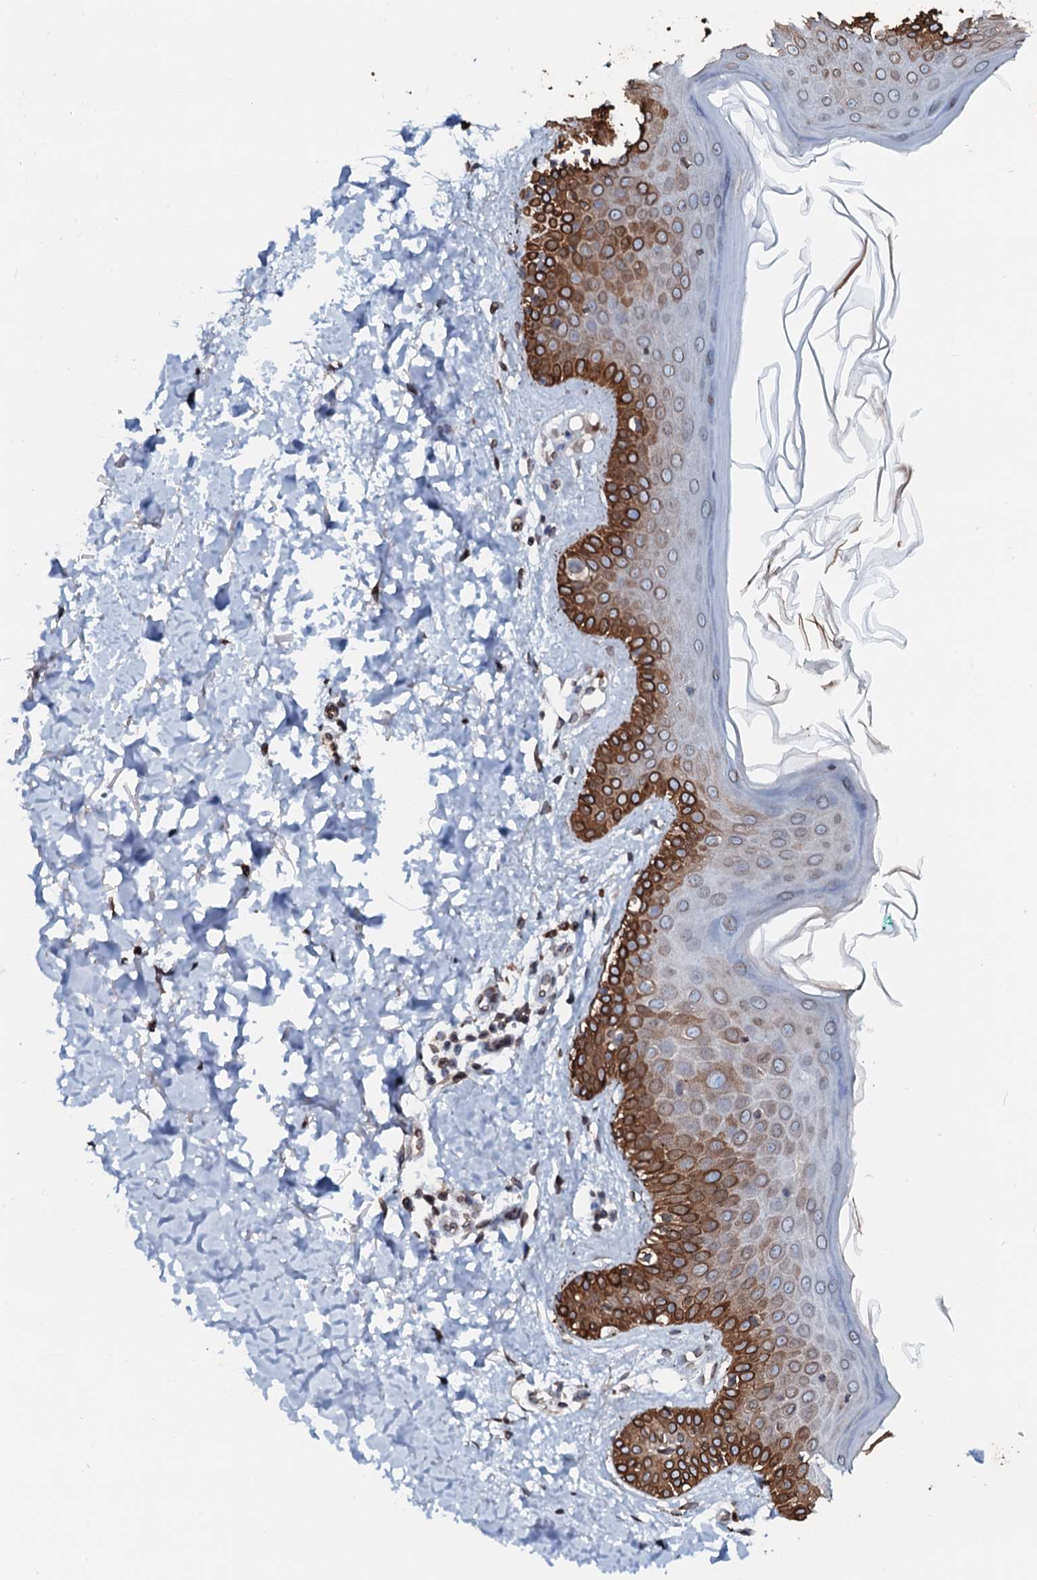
{"staining": {"intensity": "moderate", "quantity": "25%-75%", "location": "cytoplasmic/membranous,nuclear"}, "tissue": "skin", "cell_type": "Fibroblasts", "image_type": "normal", "snomed": [{"axis": "morphology", "description": "Normal tissue, NOS"}, {"axis": "topography", "description": "Skin"}], "caption": "A photomicrograph showing moderate cytoplasmic/membranous,nuclear expression in about 25%-75% of fibroblasts in benign skin, as visualized by brown immunohistochemical staining.", "gene": "NRP2", "patient": {"sex": "male", "age": 52}}